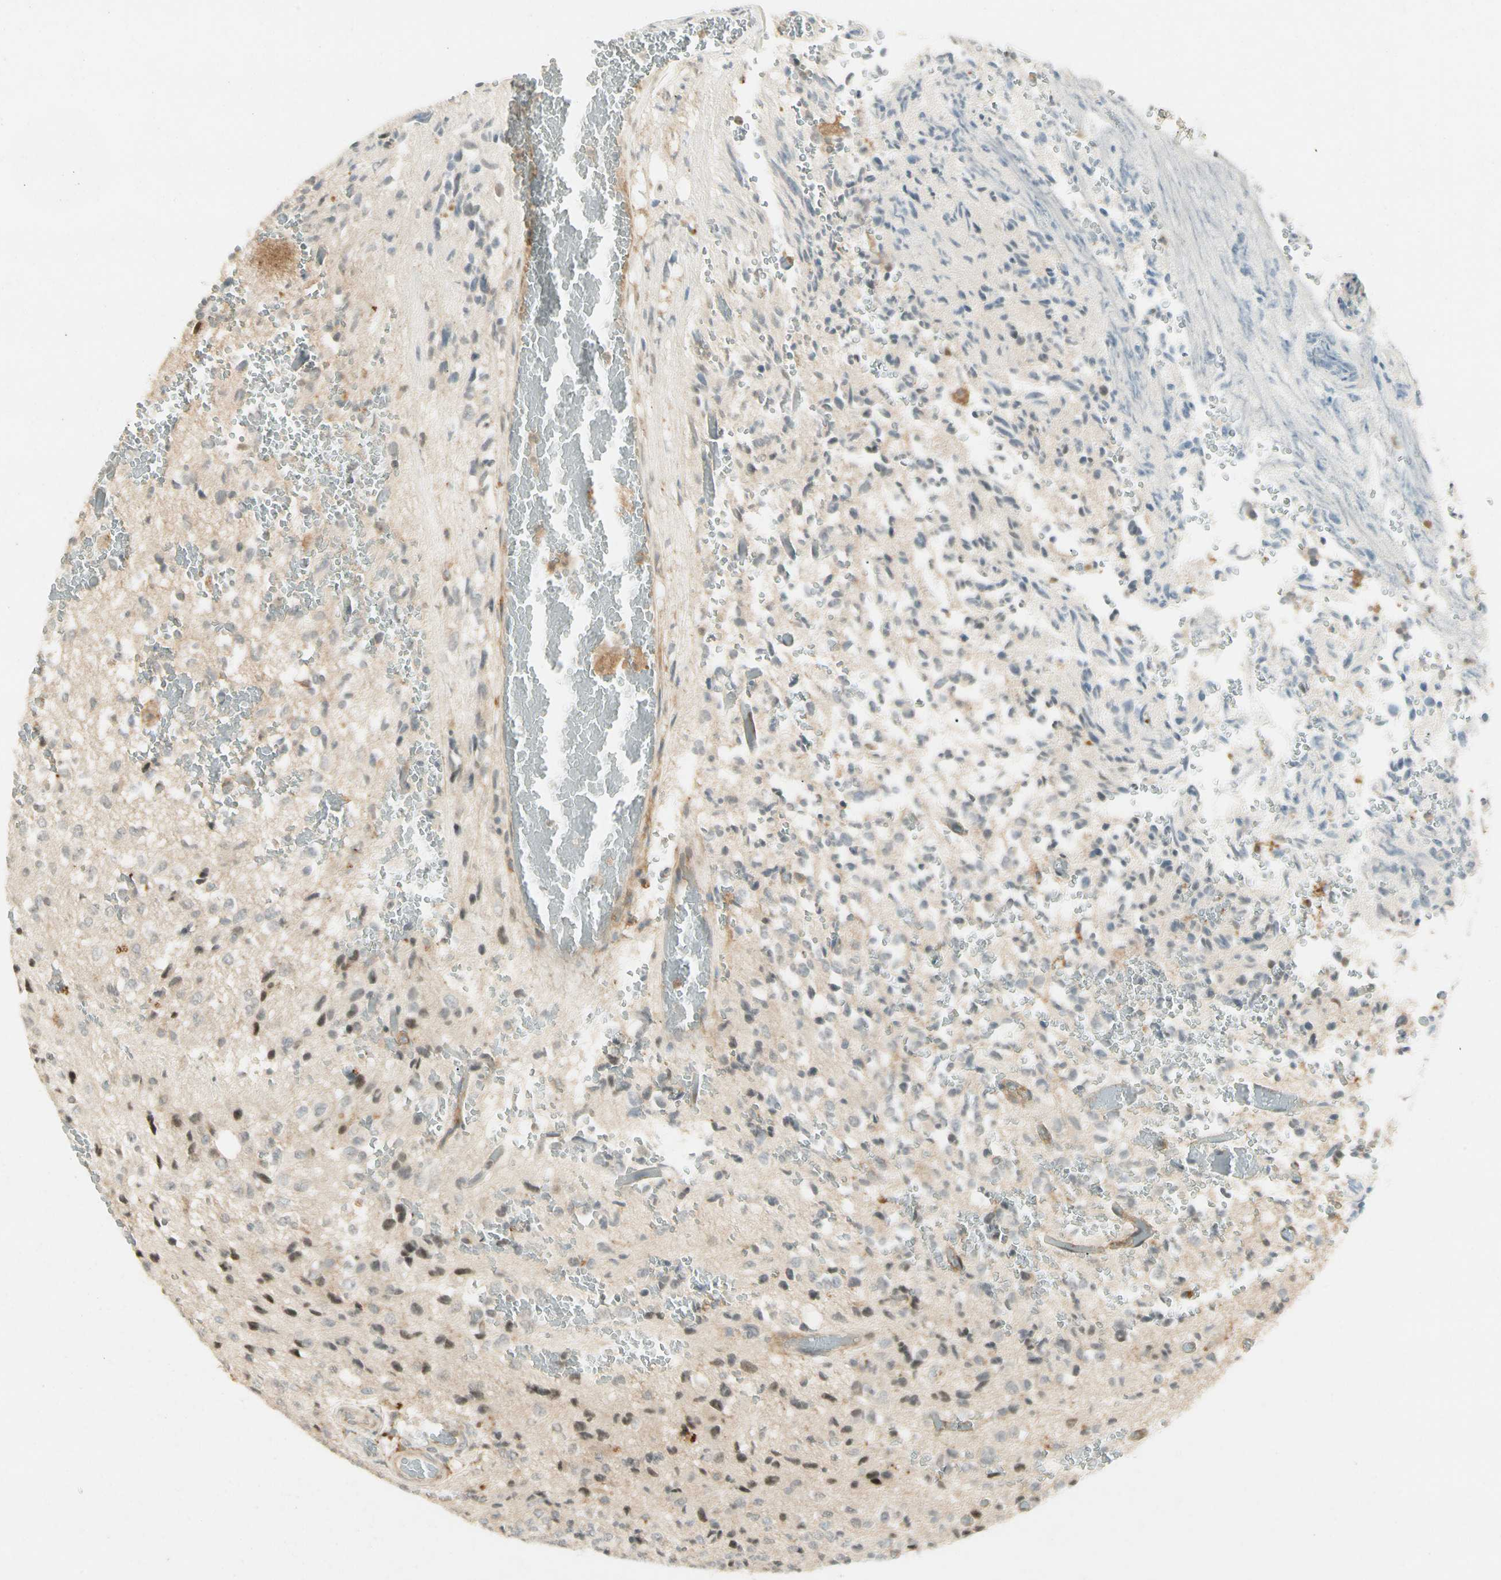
{"staining": {"intensity": "moderate", "quantity": "<25%", "location": "nuclear"}, "tissue": "glioma", "cell_type": "Tumor cells", "image_type": "cancer", "snomed": [{"axis": "morphology", "description": "Glioma, malignant, High grade"}, {"axis": "topography", "description": "pancreas cauda"}], "caption": "Immunohistochemical staining of glioma exhibits low levels of moderate nuclear protein staining in about <25% of tumor cells. (DAB (3,3'-diaminobenzidine) = brown stain, brightfield microscopy at high magnification).", "gene": "FNDC3B", "patient": {"sex": "male", "age": 60}}